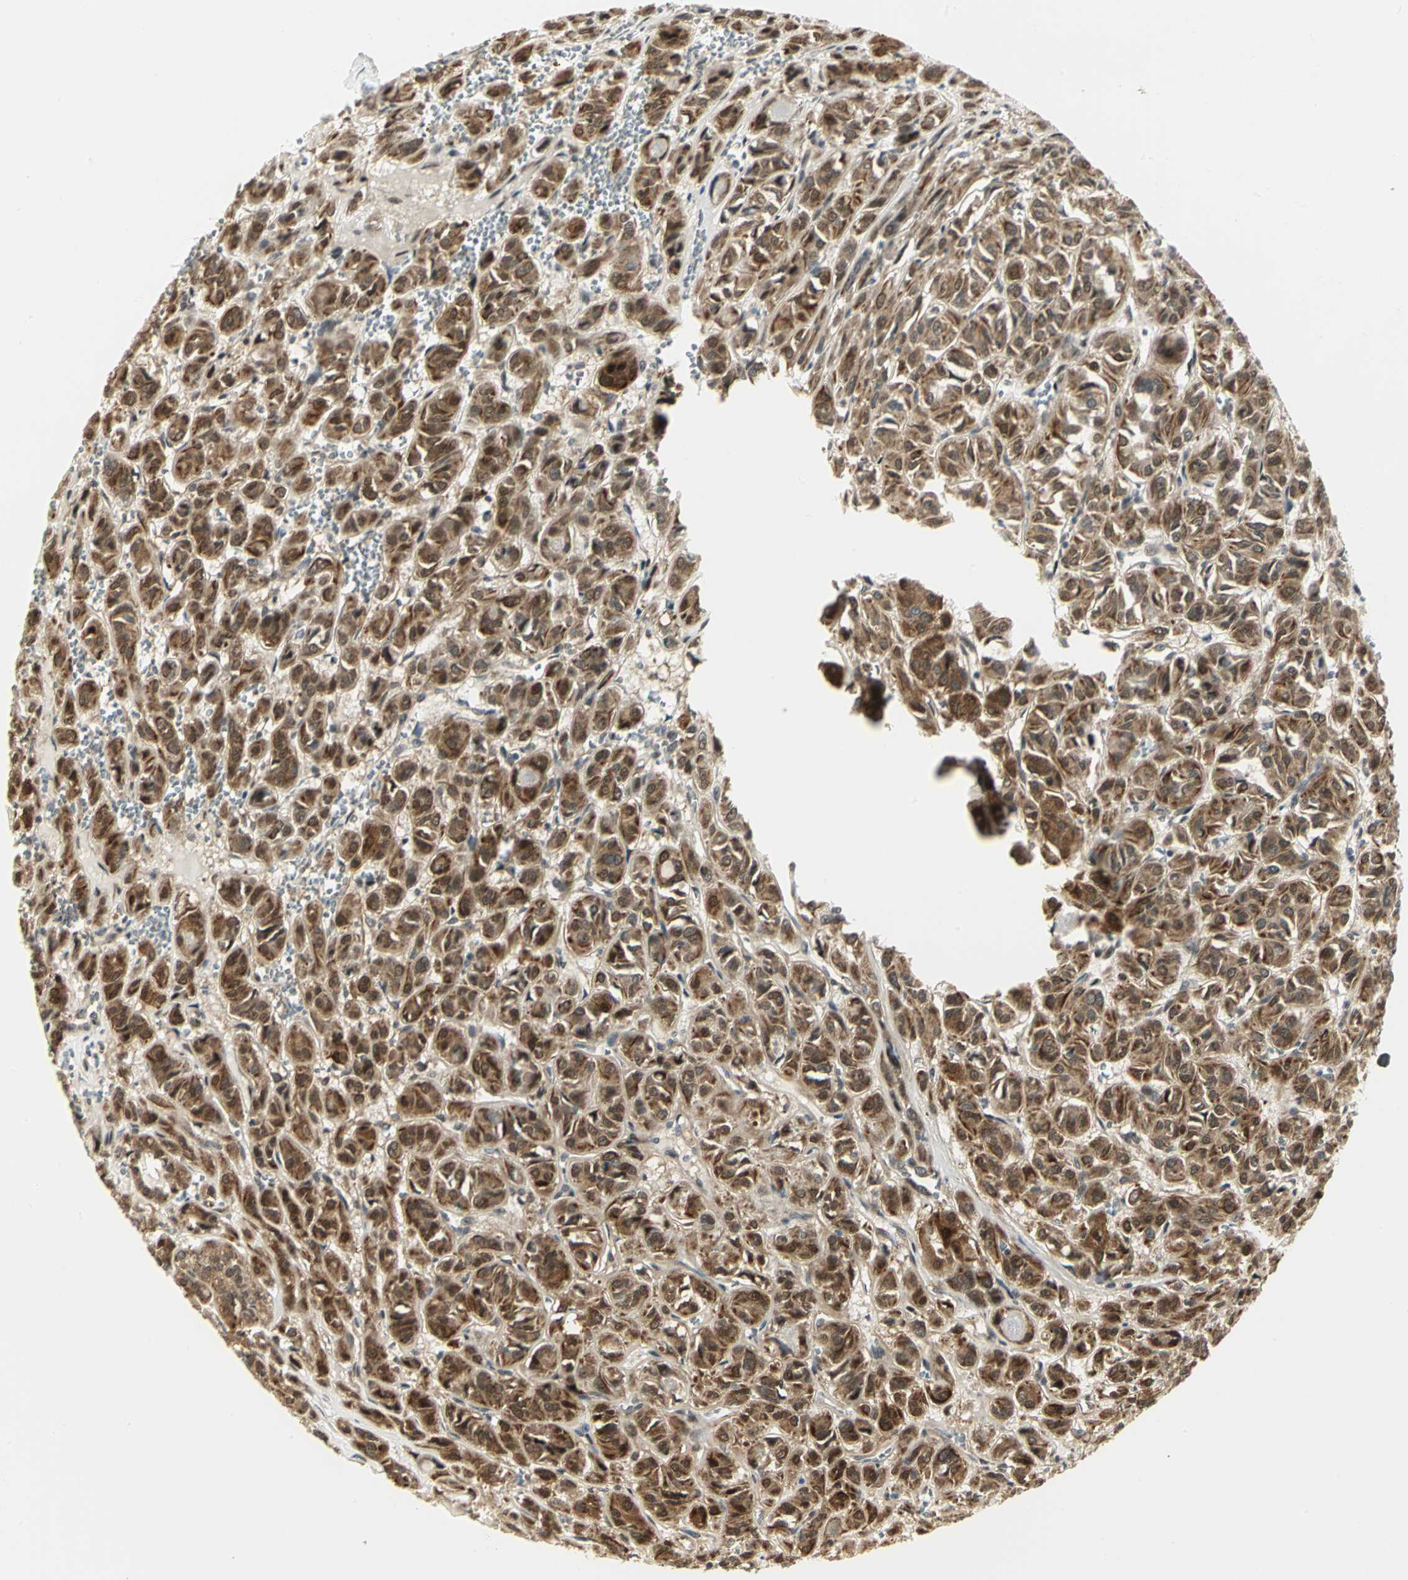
{"staining": {"intensity": "moderate", "quantity": ">75%", "location": "cytoplasmic/membranous,nuclear"}, "tissue": "thyroid cancer", "cell_type": "Tumor cells", "image_type": "cancer", "snomed": [{"axis": "morphology", "description": "Follicular adenoma carcinoma, NOS"}, {"axis": "topography", "description": "Thyroid gland"}], "caption": "Protein expression by IHC shows moderate cytoplasmic/membranous and nuclear staining in approximately >75% of tumor cells in thyroid cancer (follicular adenoma carcinoma).", "gene": "PSMC4", "patient": {"sex": "female", "age": 71}}